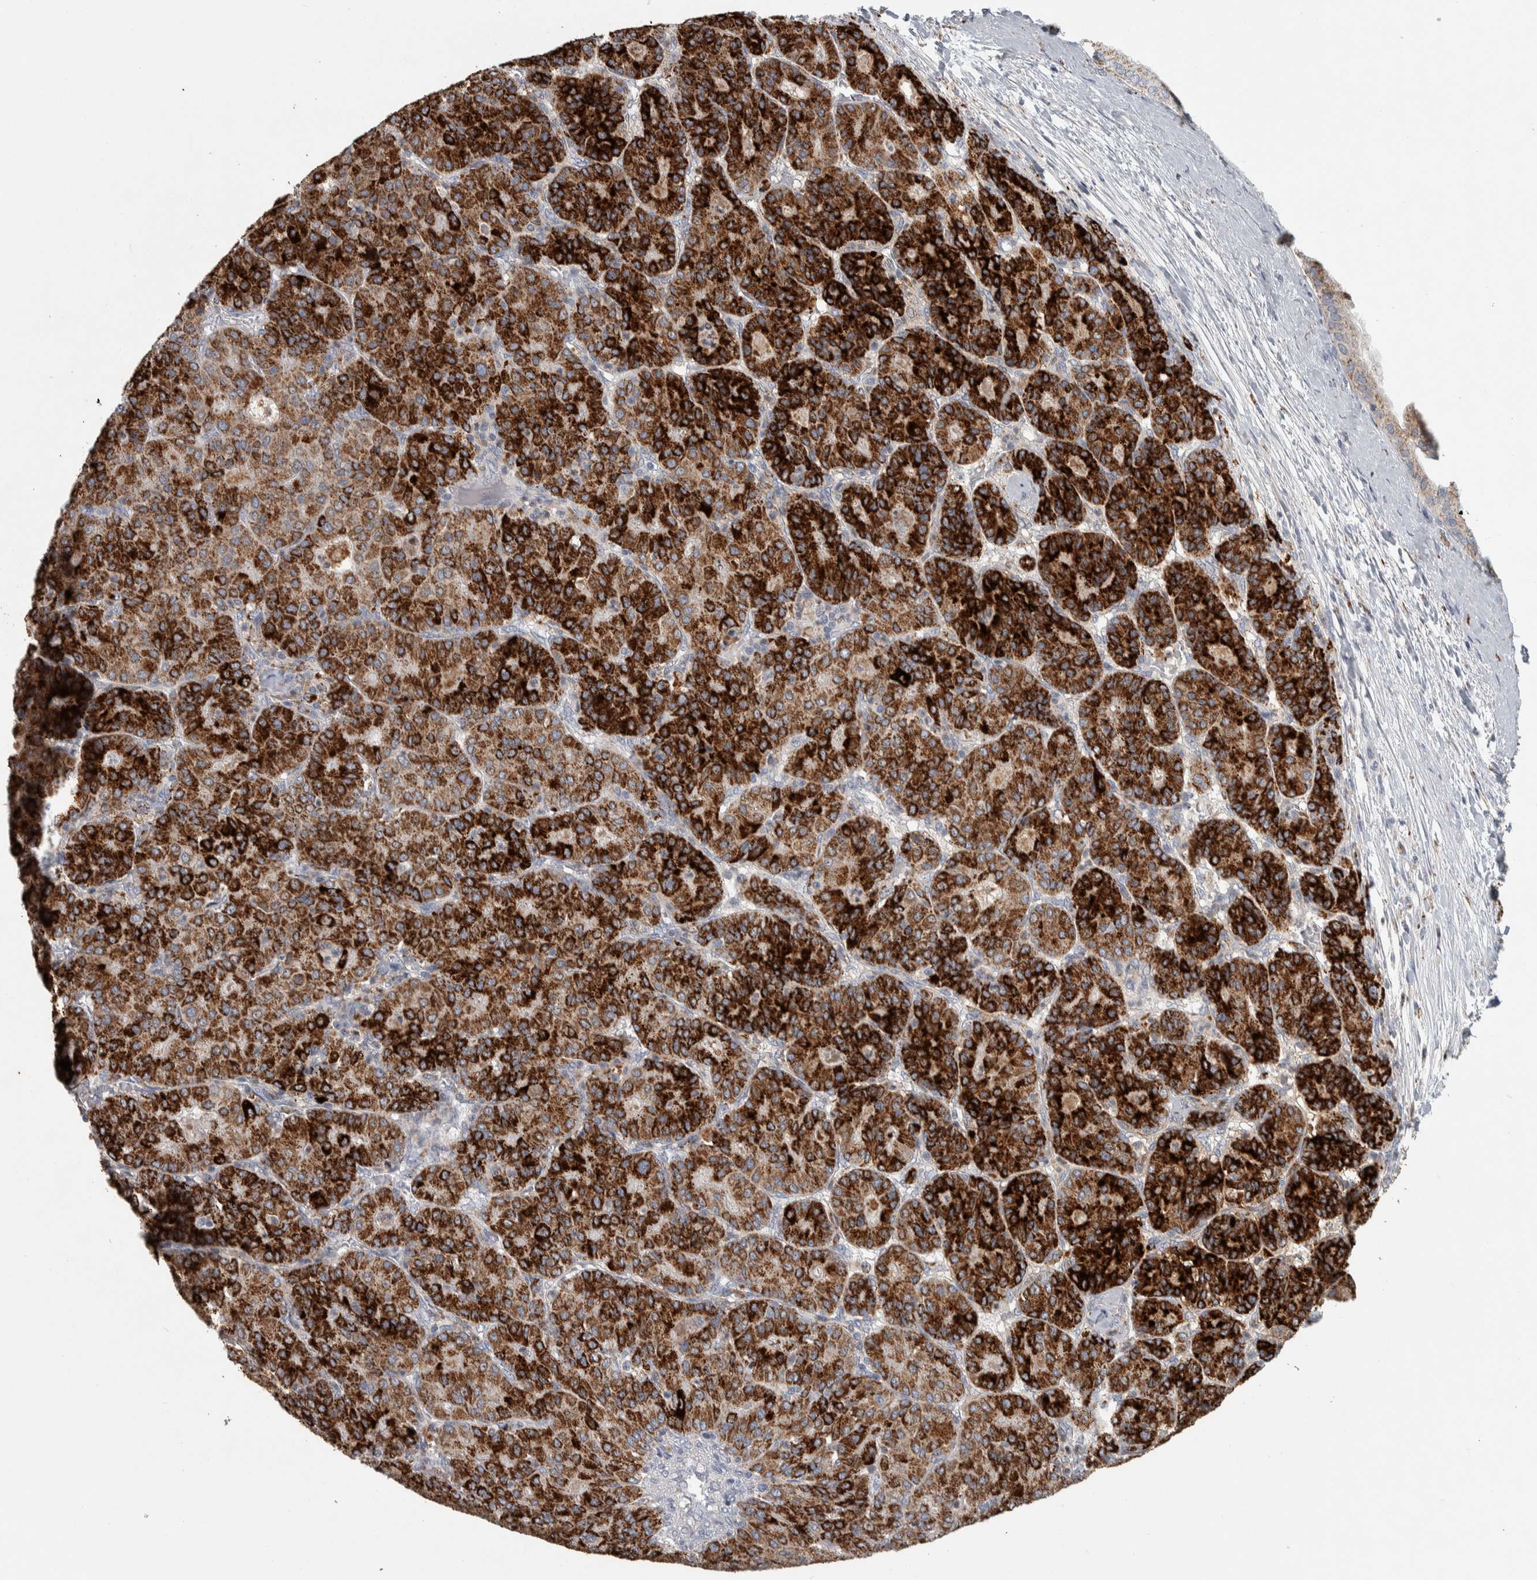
{"staining": {"intensity": "strong", "quantity": ">75%", "location": "cytoplasmic/membranous"}, "tissue": "liver cancer", "cell_type": "Tumor cells", "image_type": "cancer", "snomed": [{"axis": "morphology", "description": "Carcinoma, Hepatocellular, NOS"}, {"axis": "topography", "description": "Liver"}], "caption": "This is an image of IHC staining of hepatocellular carcinoma (liver), which shows strong positivity in the cytoplasmic/membranous of tumor cells.", "gene": "FAM78A", "patient": {"sex": "male", "age": 65}}